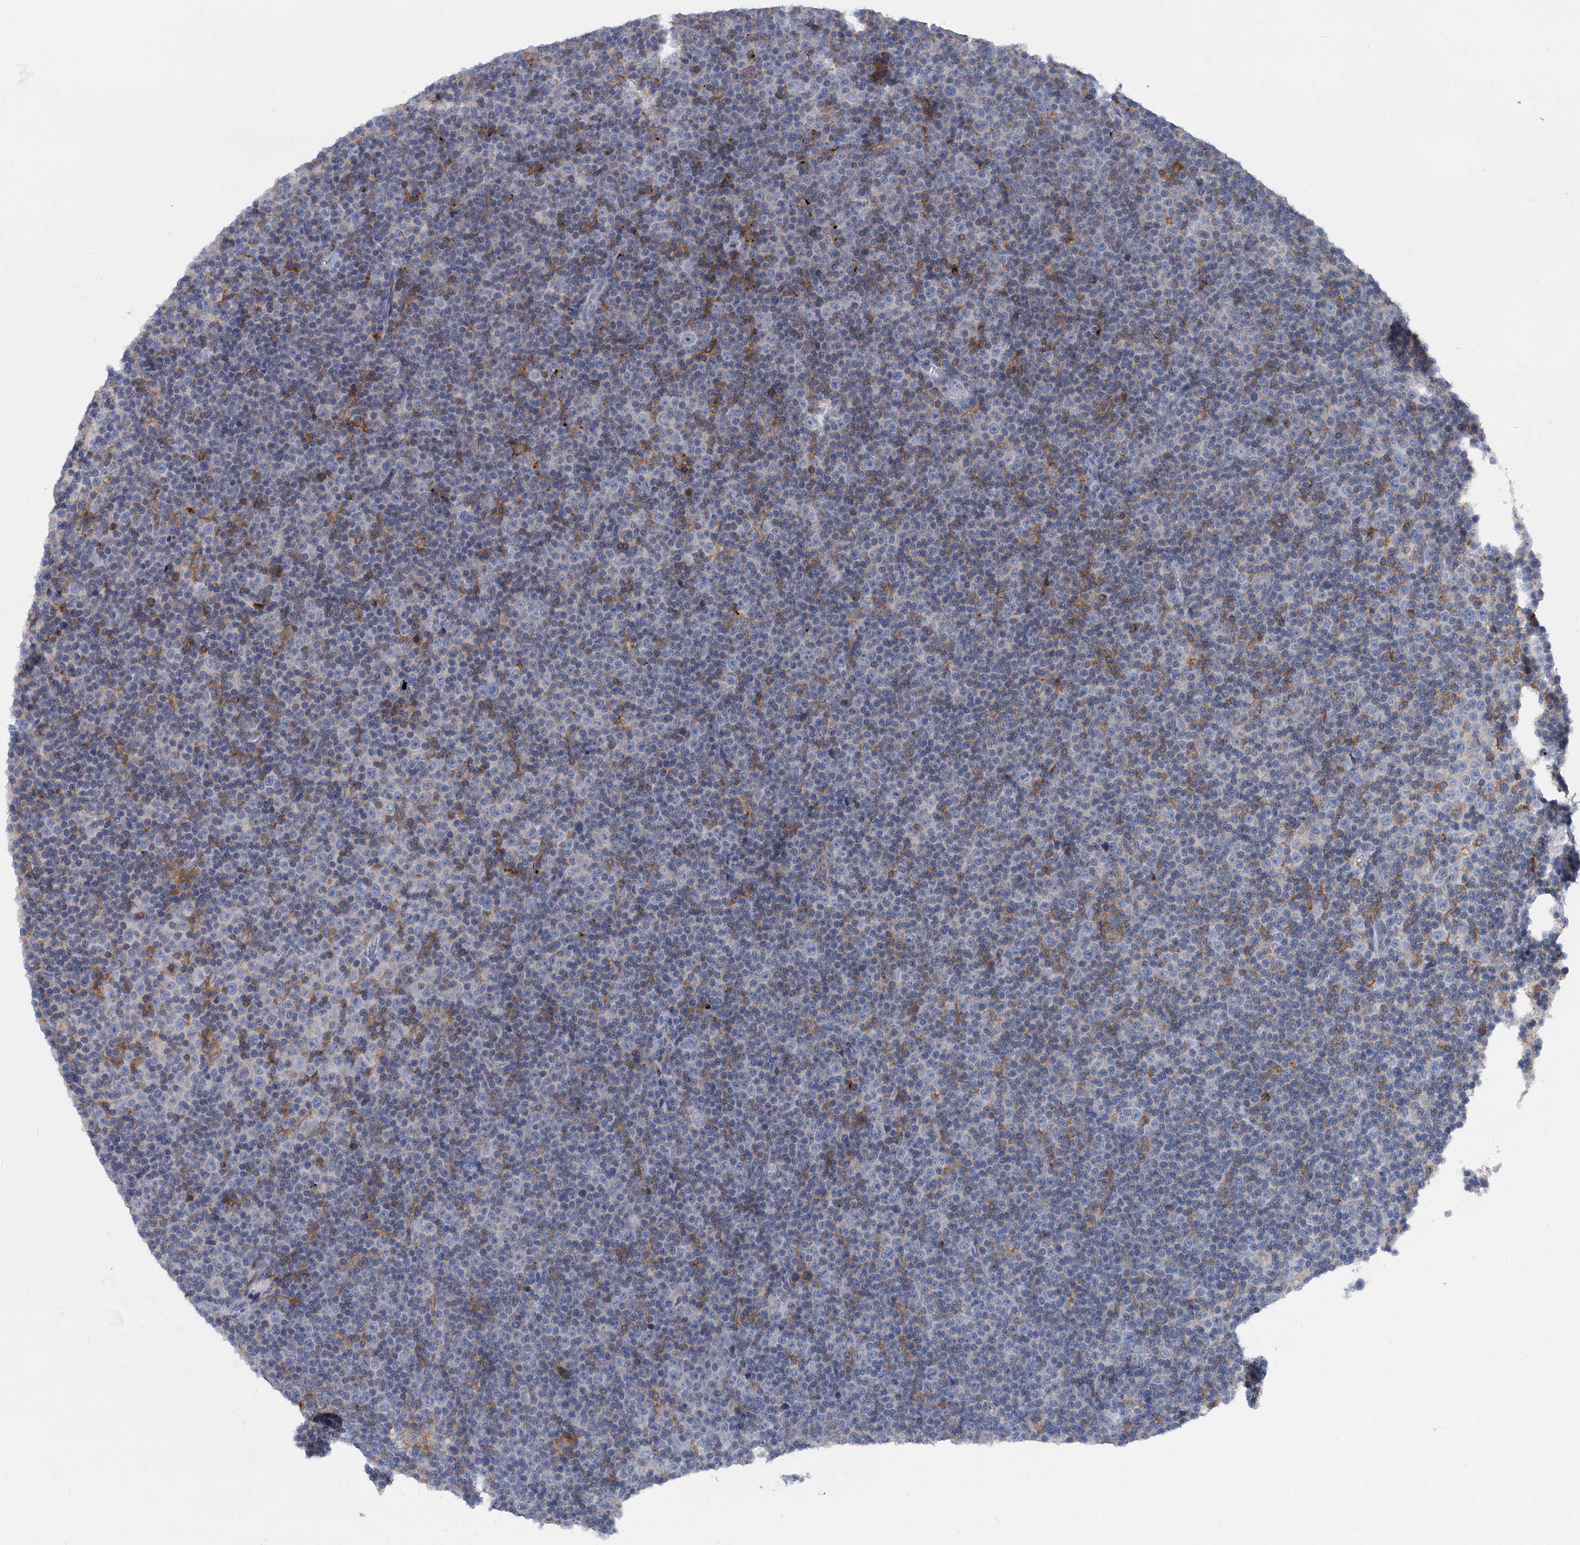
{"staining": {"intensity": "negative", "quantity": "none", "location": "none"}, "tissue": "lymphoma", "cell_type": "Tumor cells", "image_type": "cancer", "snomed": [{"axis": "morphology", "description": "Malignant lymphoma, non-Hodgkin's type, Low grade"}, {"axis": "topography", "description": "Lymph node"}], "caption": "A high-resolution image shows immunohistochemistry staining of malignant lymphoma, non-Hodgkin's type (low-grade), which exhibits no significant positivity in tumor cells.", "gene": "RHOG", "patient": {"sex": "female", "age": 67}}